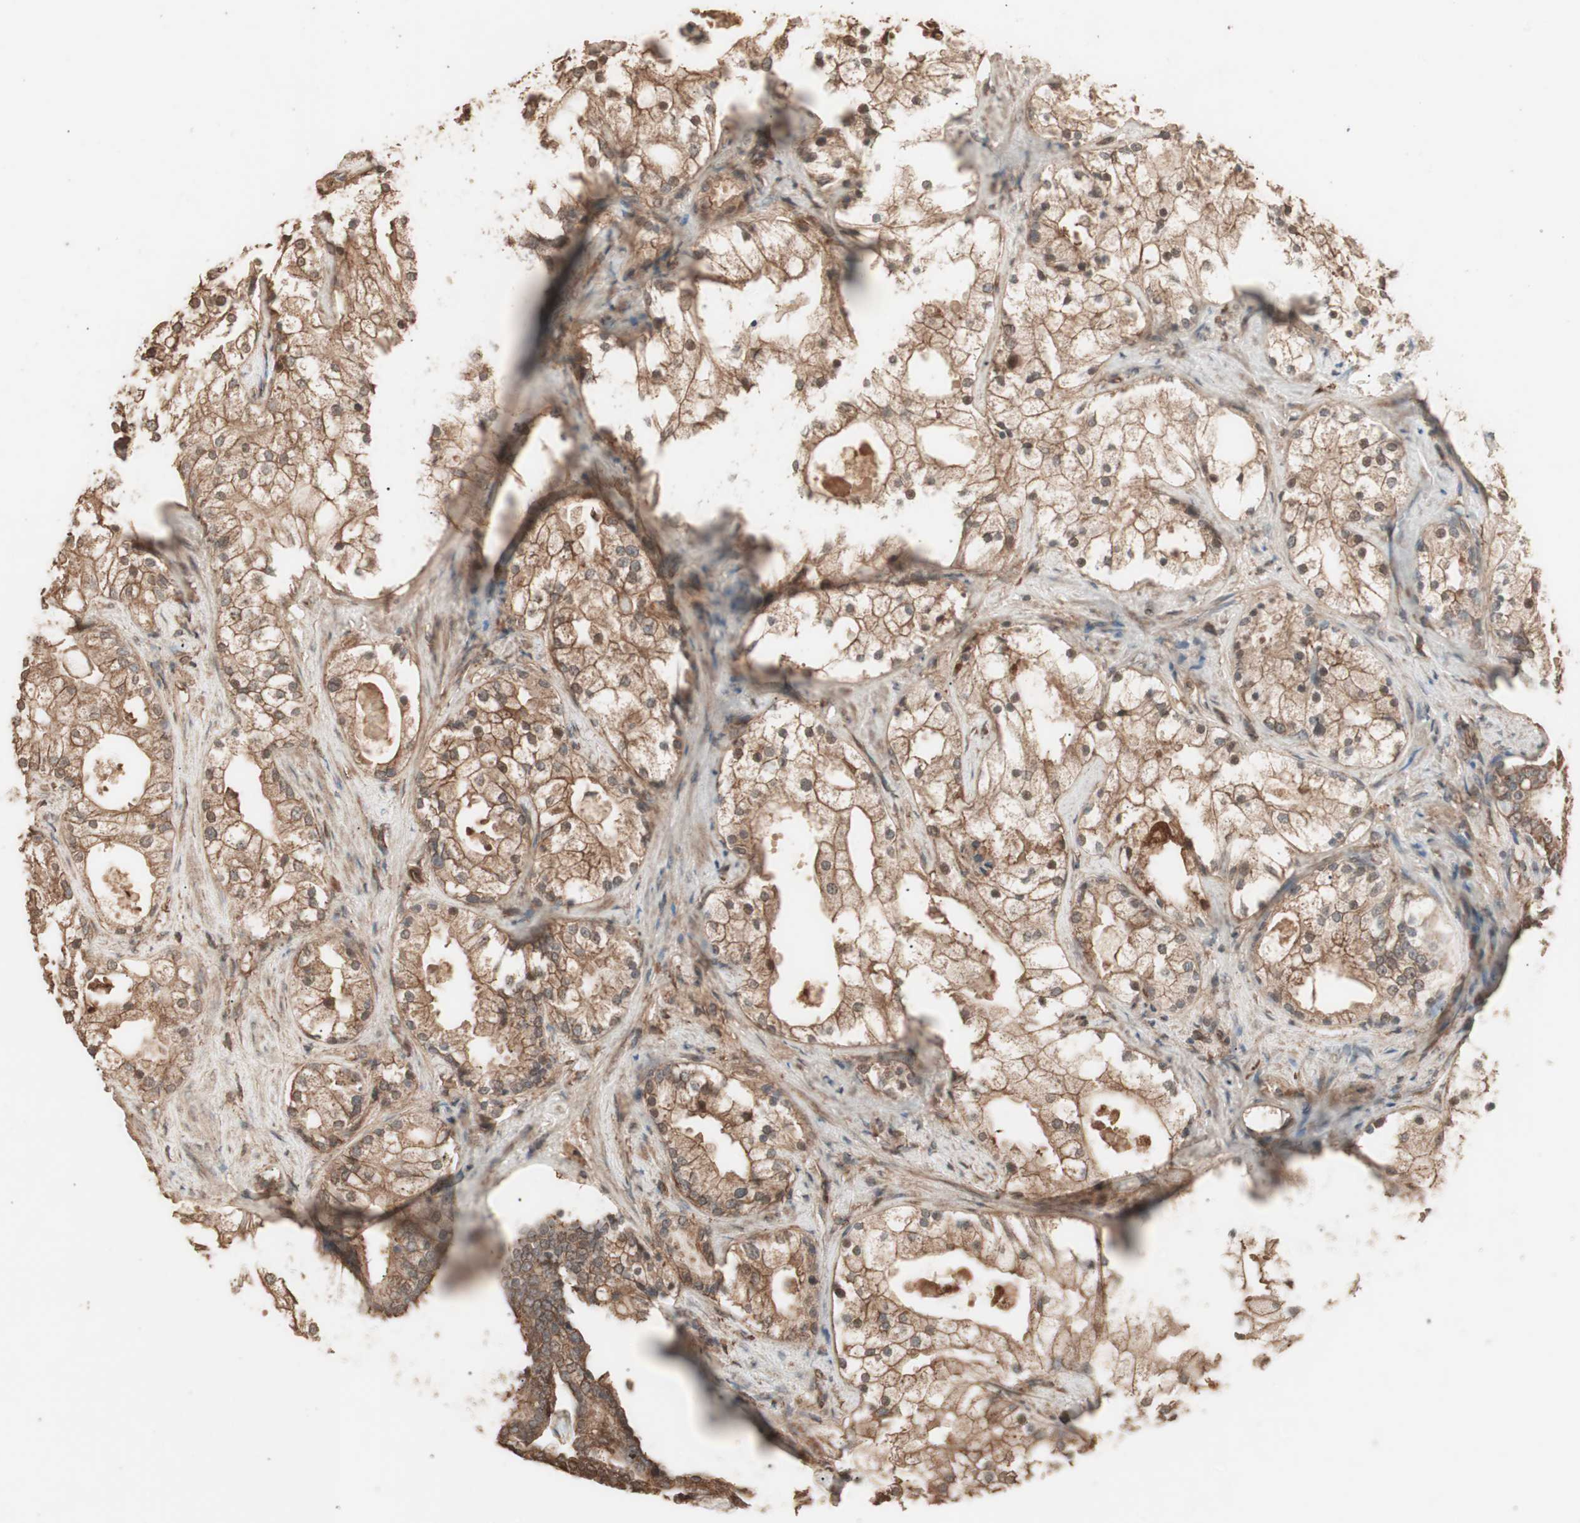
{"staining": {"intensity": "moderate", "quantity": ">75%", "location": "cytoplasmic/membranous"}, "tissue": "prostate cancer", "cell_type": "Tumor cells", "image_type": "cancer", "snomed": [{"axis": "morphology", "description": "Adenocarcinoma, Low grade"}, {"axis": "topography", "description": "Prostate"}], "caption": "Prostate cancer (low-grade adenocarcinoma) stained with DAB (3,3'-diaminobenzidine) immunohistochemistry displays medium levels of moderate cytoplasmic/membranous staining in about >75% of tumor cells.", "gene": "CCN4", "patient": {"sex": "male", "age": 58}}